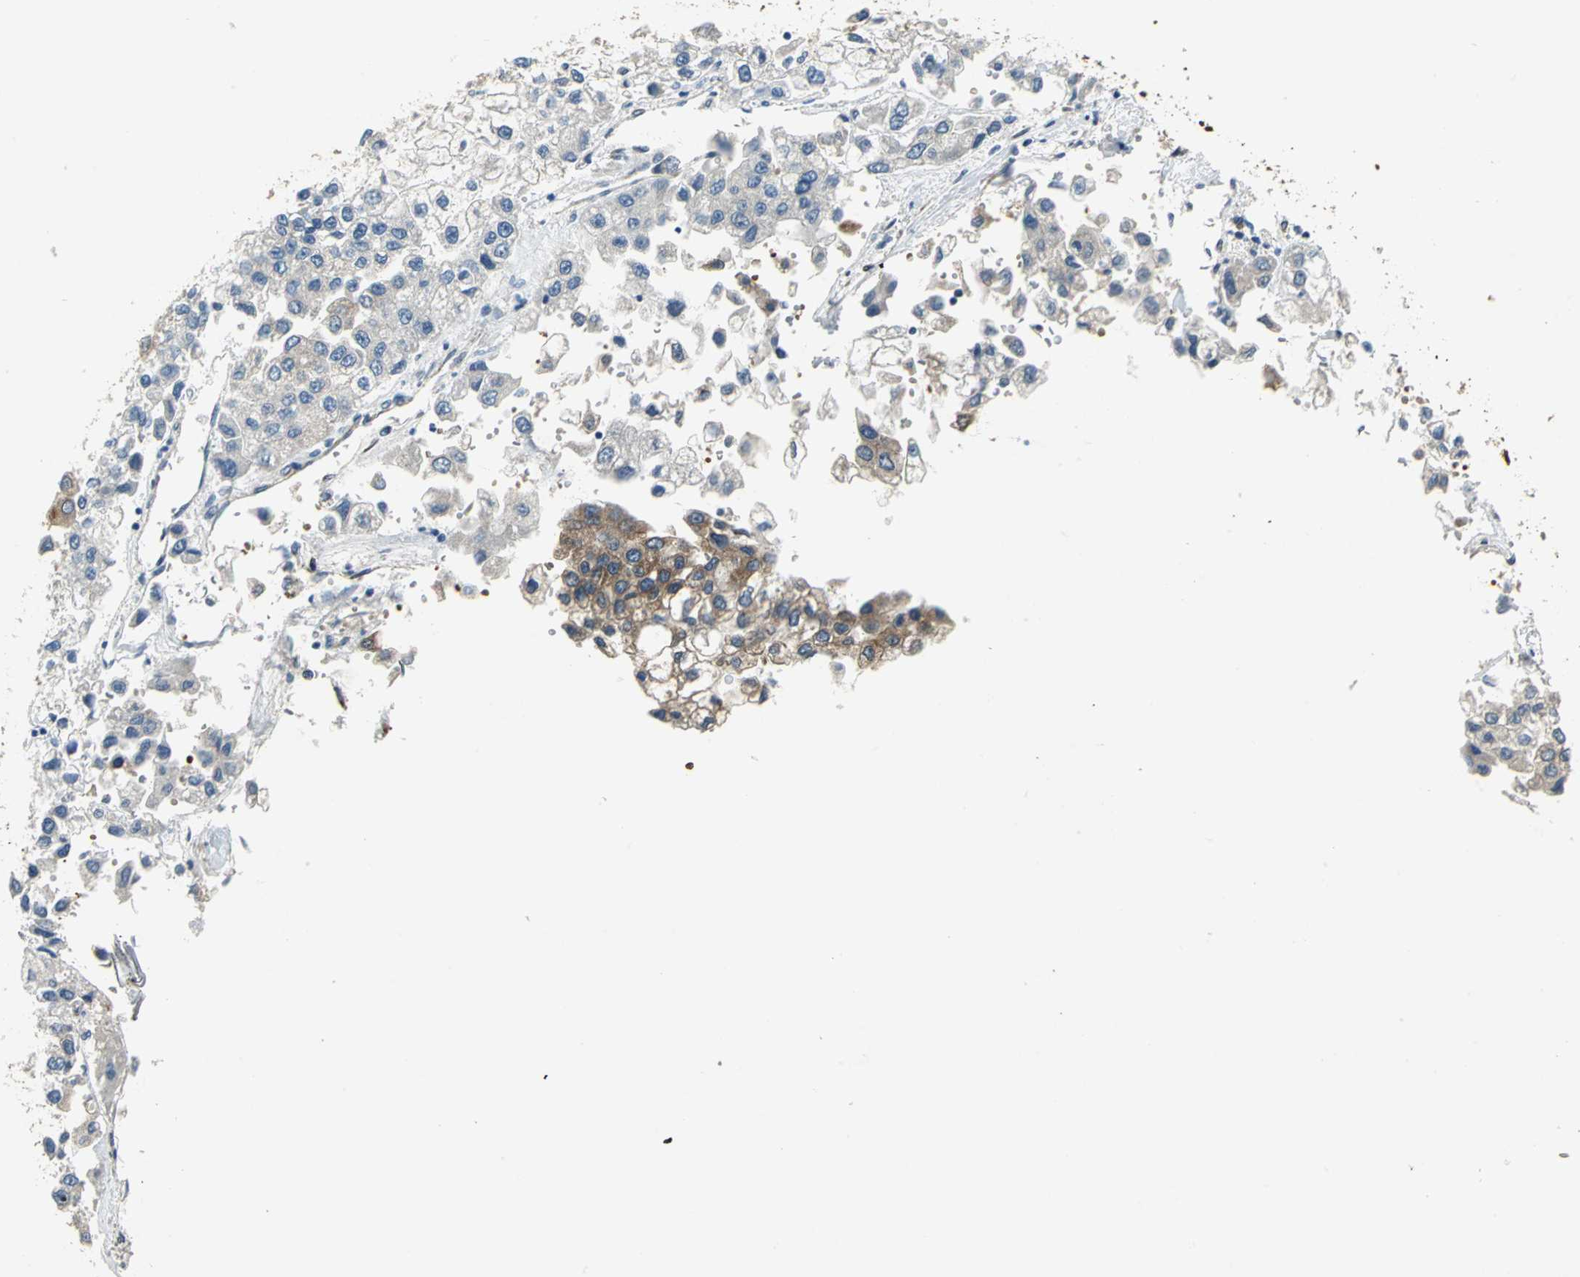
{"staining": {"intensity": "weak", "quantity": "25%-75%", "location": "cytoplasmic/membranous"}, "tissue": "liver cancer", "cell_type": "Tumor cells", "image_type": "cancer", "snomed": [{"axis": "morphology", "description": "Carcinoma, Hepatocellular, NOS"}, {"axis": "topography", "description": "Liver"}], "caption": "Protein expression analysis of liver hepatocellular carcinoma demonstrates weak cytoplasmic/membranous expression in approximately 25%-75% of tumor cells. (DAB (3,3'-diaminobenzidine) = brown stain, brightfield microscopy at high magnification).", "gene": "SYVN1", "patient": {"sex": "female", "age": 66}}